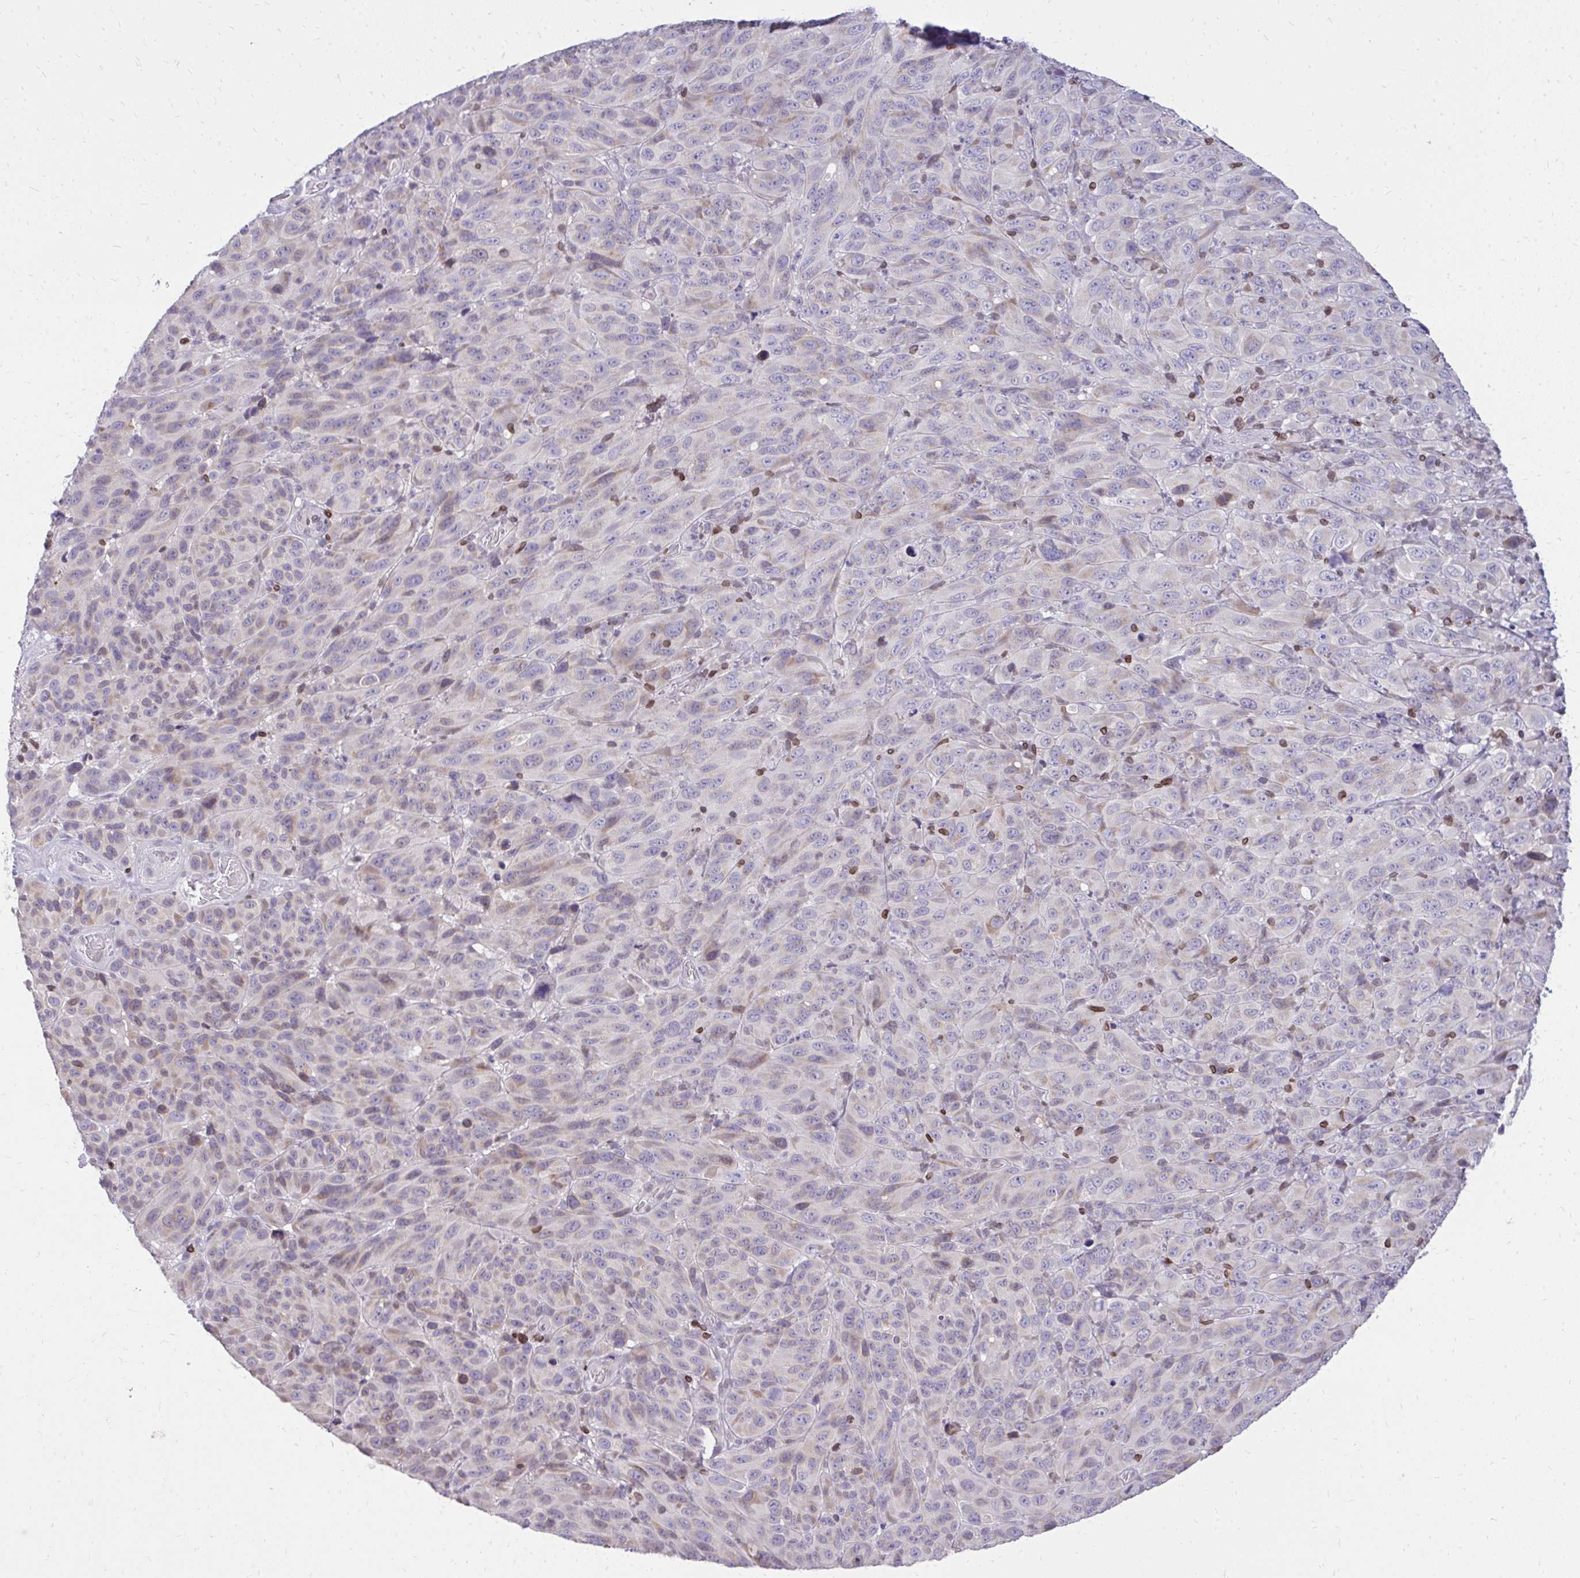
{"staining": {"intensity": "negative", "quantity": "none", "location": "none"}, "tissue": "melanoma", "cell_type": "Tumor cells", "image_type": "cancer", "snomed": [{"axis": "morphology", "description": "Malignant melanoma, NOS"}, {"axis": "topography", "description": "Skin"}], "caption": "Immunohistochemistry photomicrograph of neoplastic tissue: human melanoma stained with DAB shows no significant protein staining in tumor cells.", "gene": "RPS6KA2", "patient": {"sex": "male", "age": 85}}